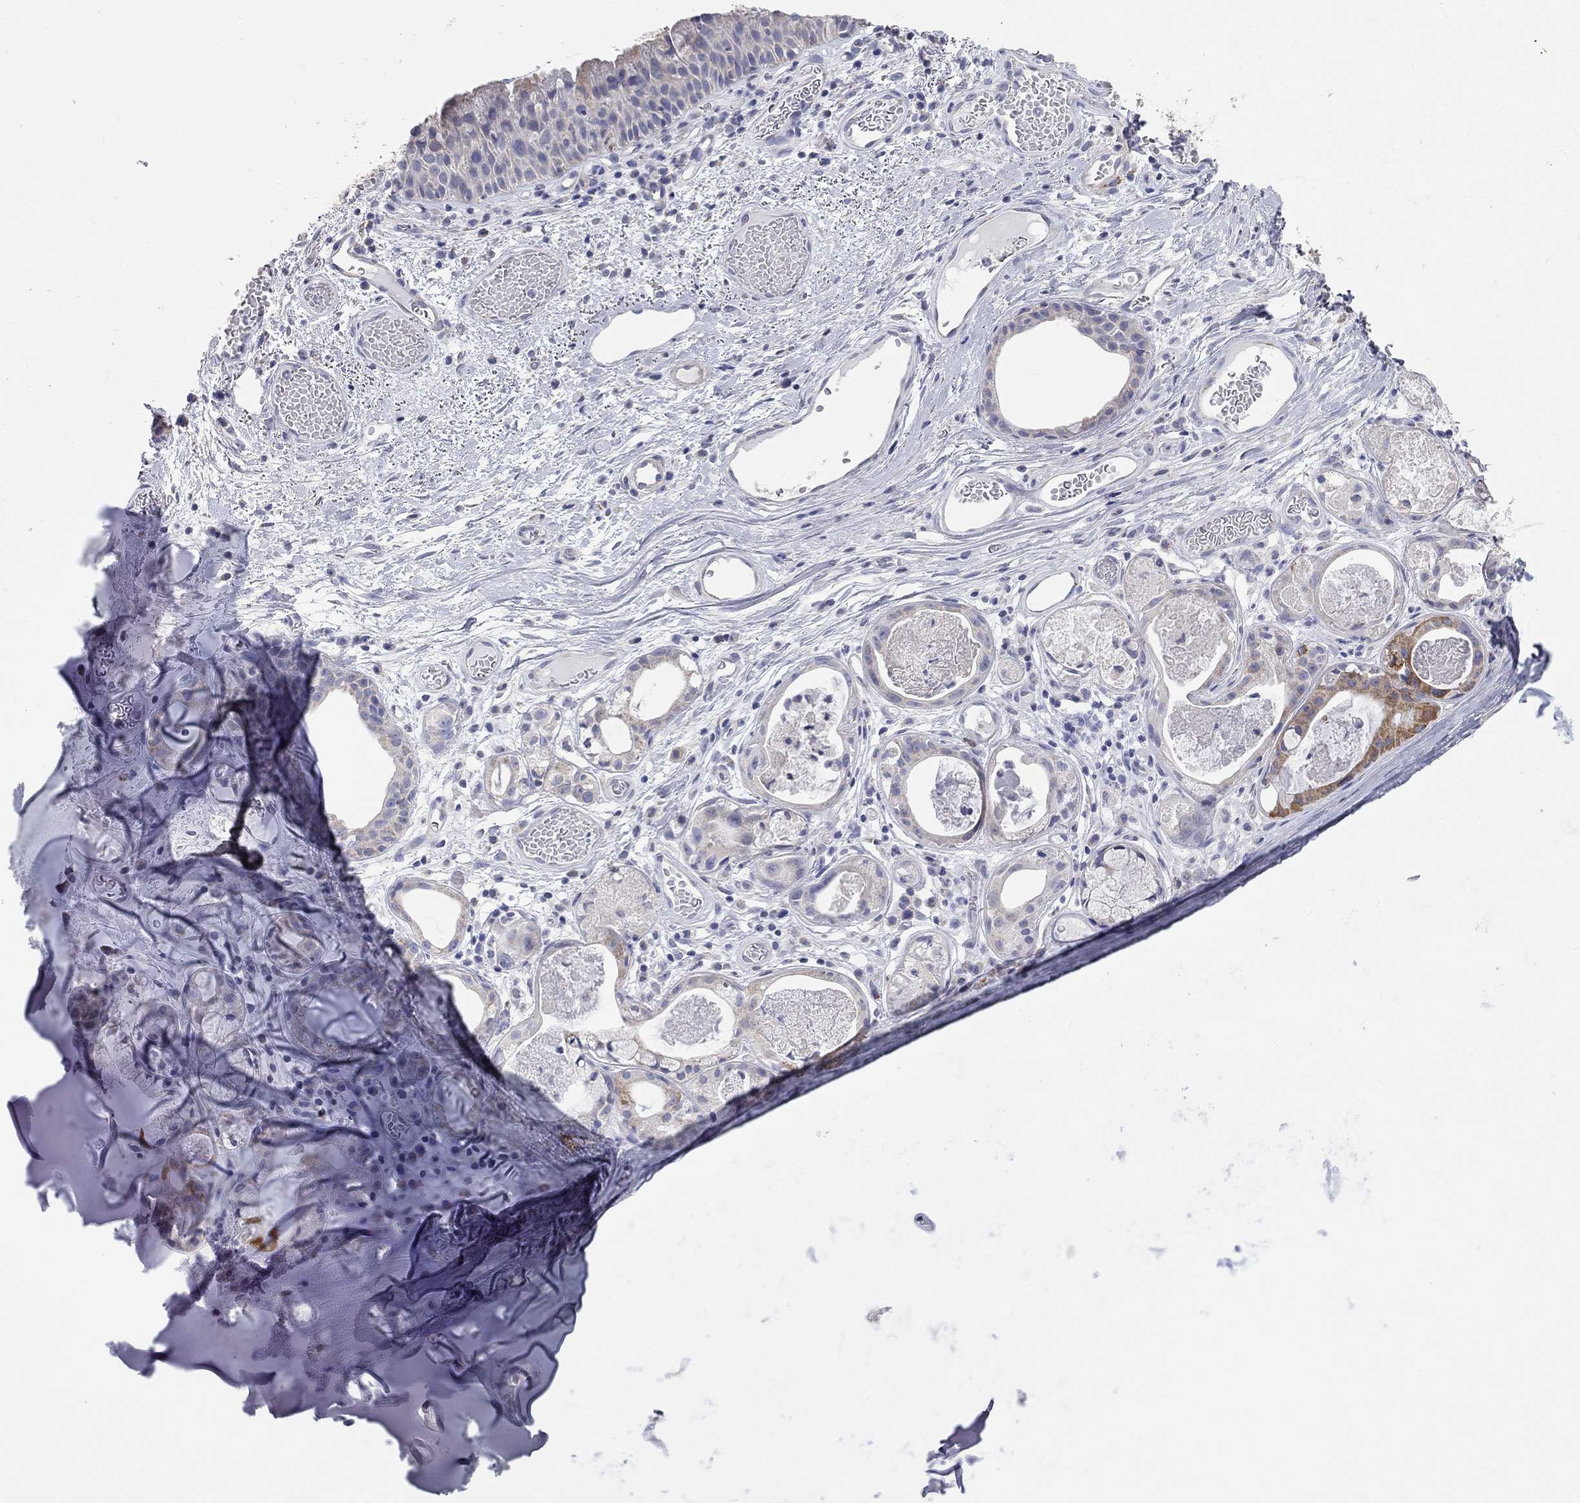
{"staining": {"intensity": "negative", "quantity": "none", "location": "none"}, "tissue": "adipose tissue", "cell_type": "Adipocytes", "image_type": "normal", "snomed": [{"axis": "morphology", "description": "Normal tissue, NOS"}, {"axis": "topography", "description": "Cartilage tissue"}], "caption": "High power microscopy micrograph of an immunohistochemistry histopathology image of unremarkable adipose tissue, revealing no significant positivity in adipocytes.", "gene": "CFAP161", "patient": {"sex": "male", "age": 81}}